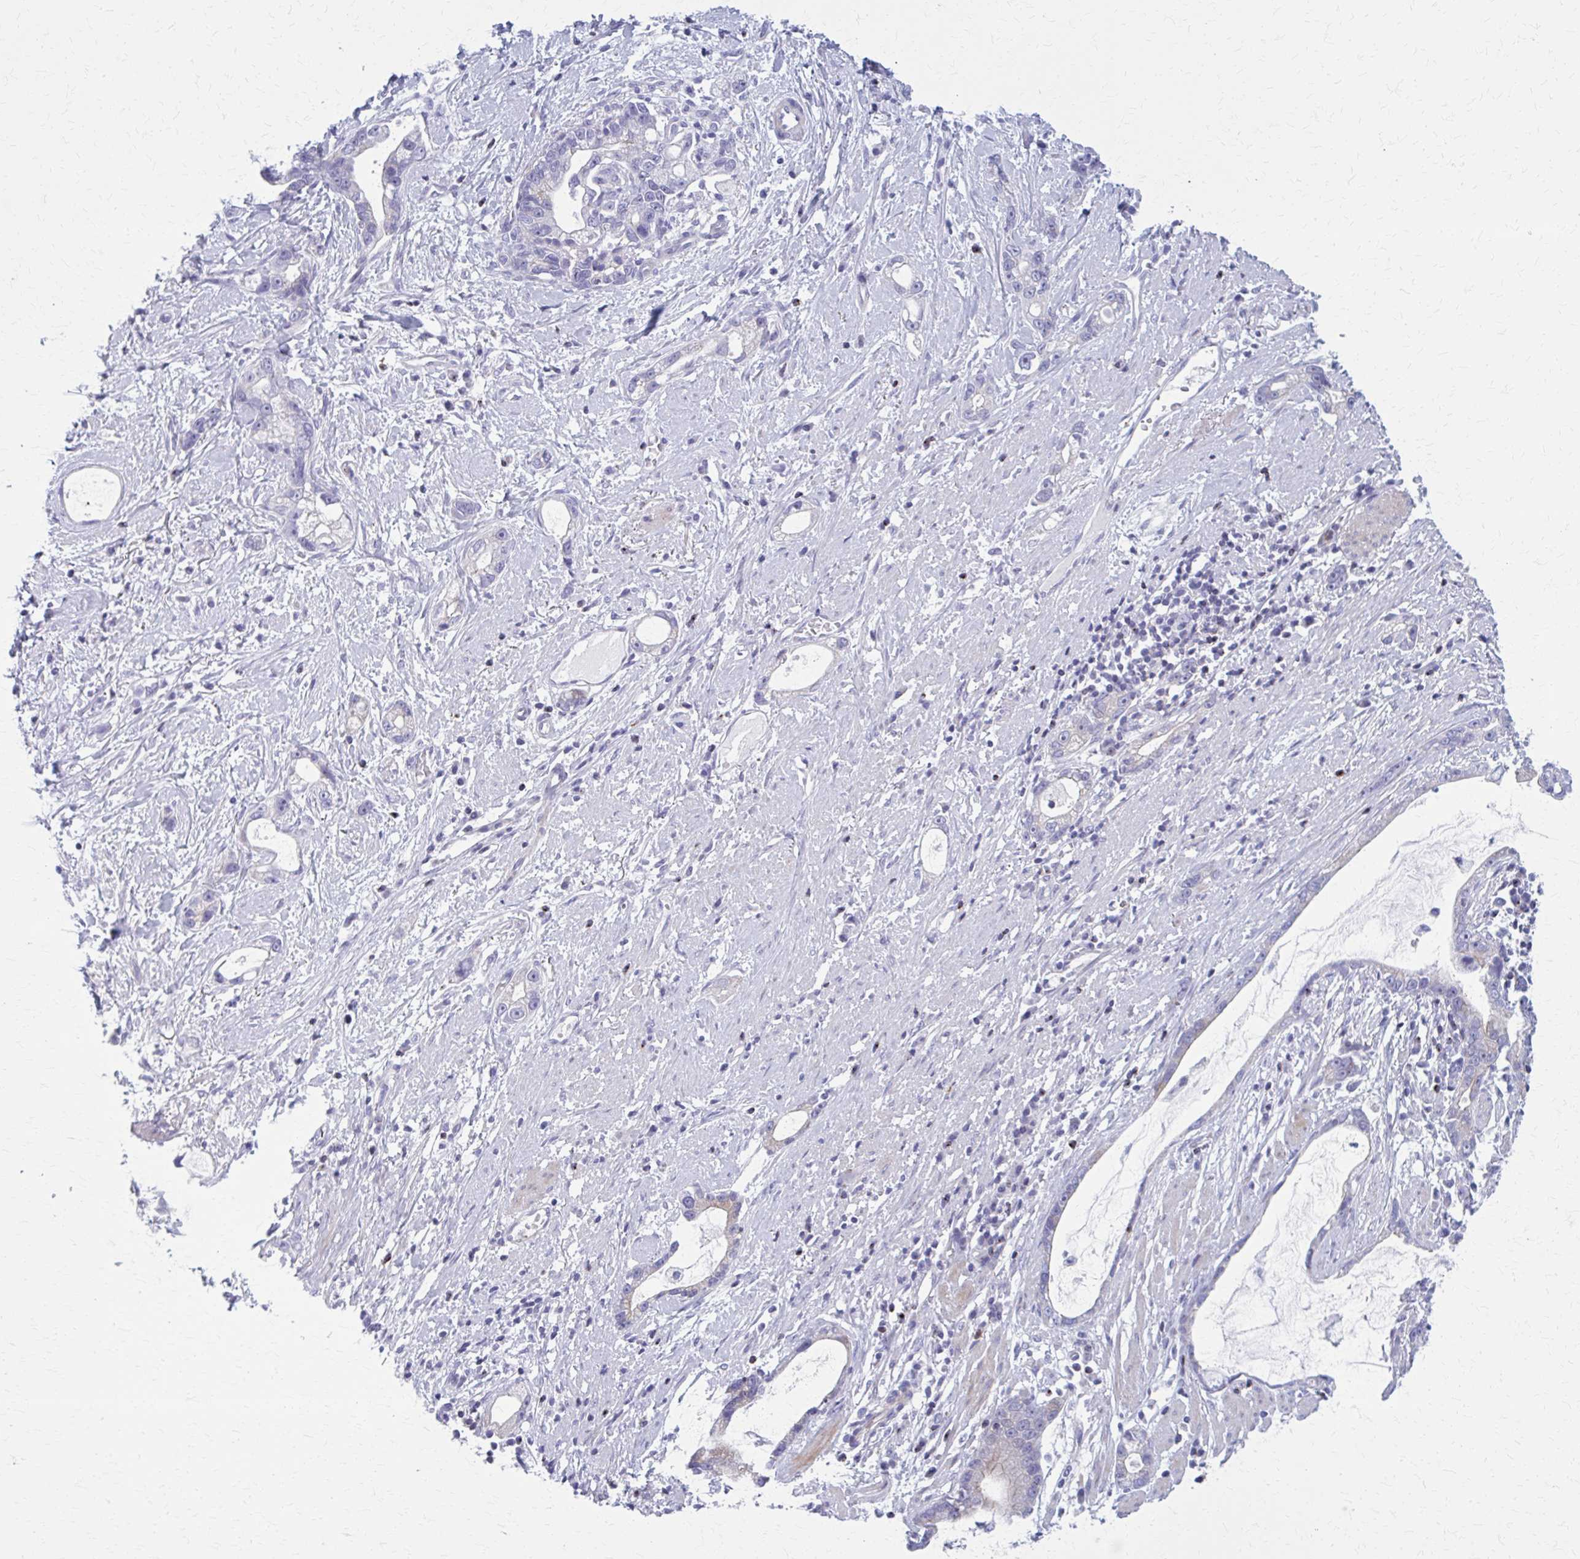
{"staining": {"intensity": "negative", "quantity": "none", "location": "none"}, "tissue": "stomach cancer", "cell_type": "Tumor cells", "image_type": "cancer", "snomed": [{"axis": "morphology", "description": "Adenocarcinoma, NOS"}, {"axis": "topography", "description": "Stomach"}], "caption": "Immunohistochemistry of stomach cancer (adenocarcinoma) reveals no expression in tumor cells.", "gene": "PEDS1", "patient": {"sex": "male", "age": 55}}